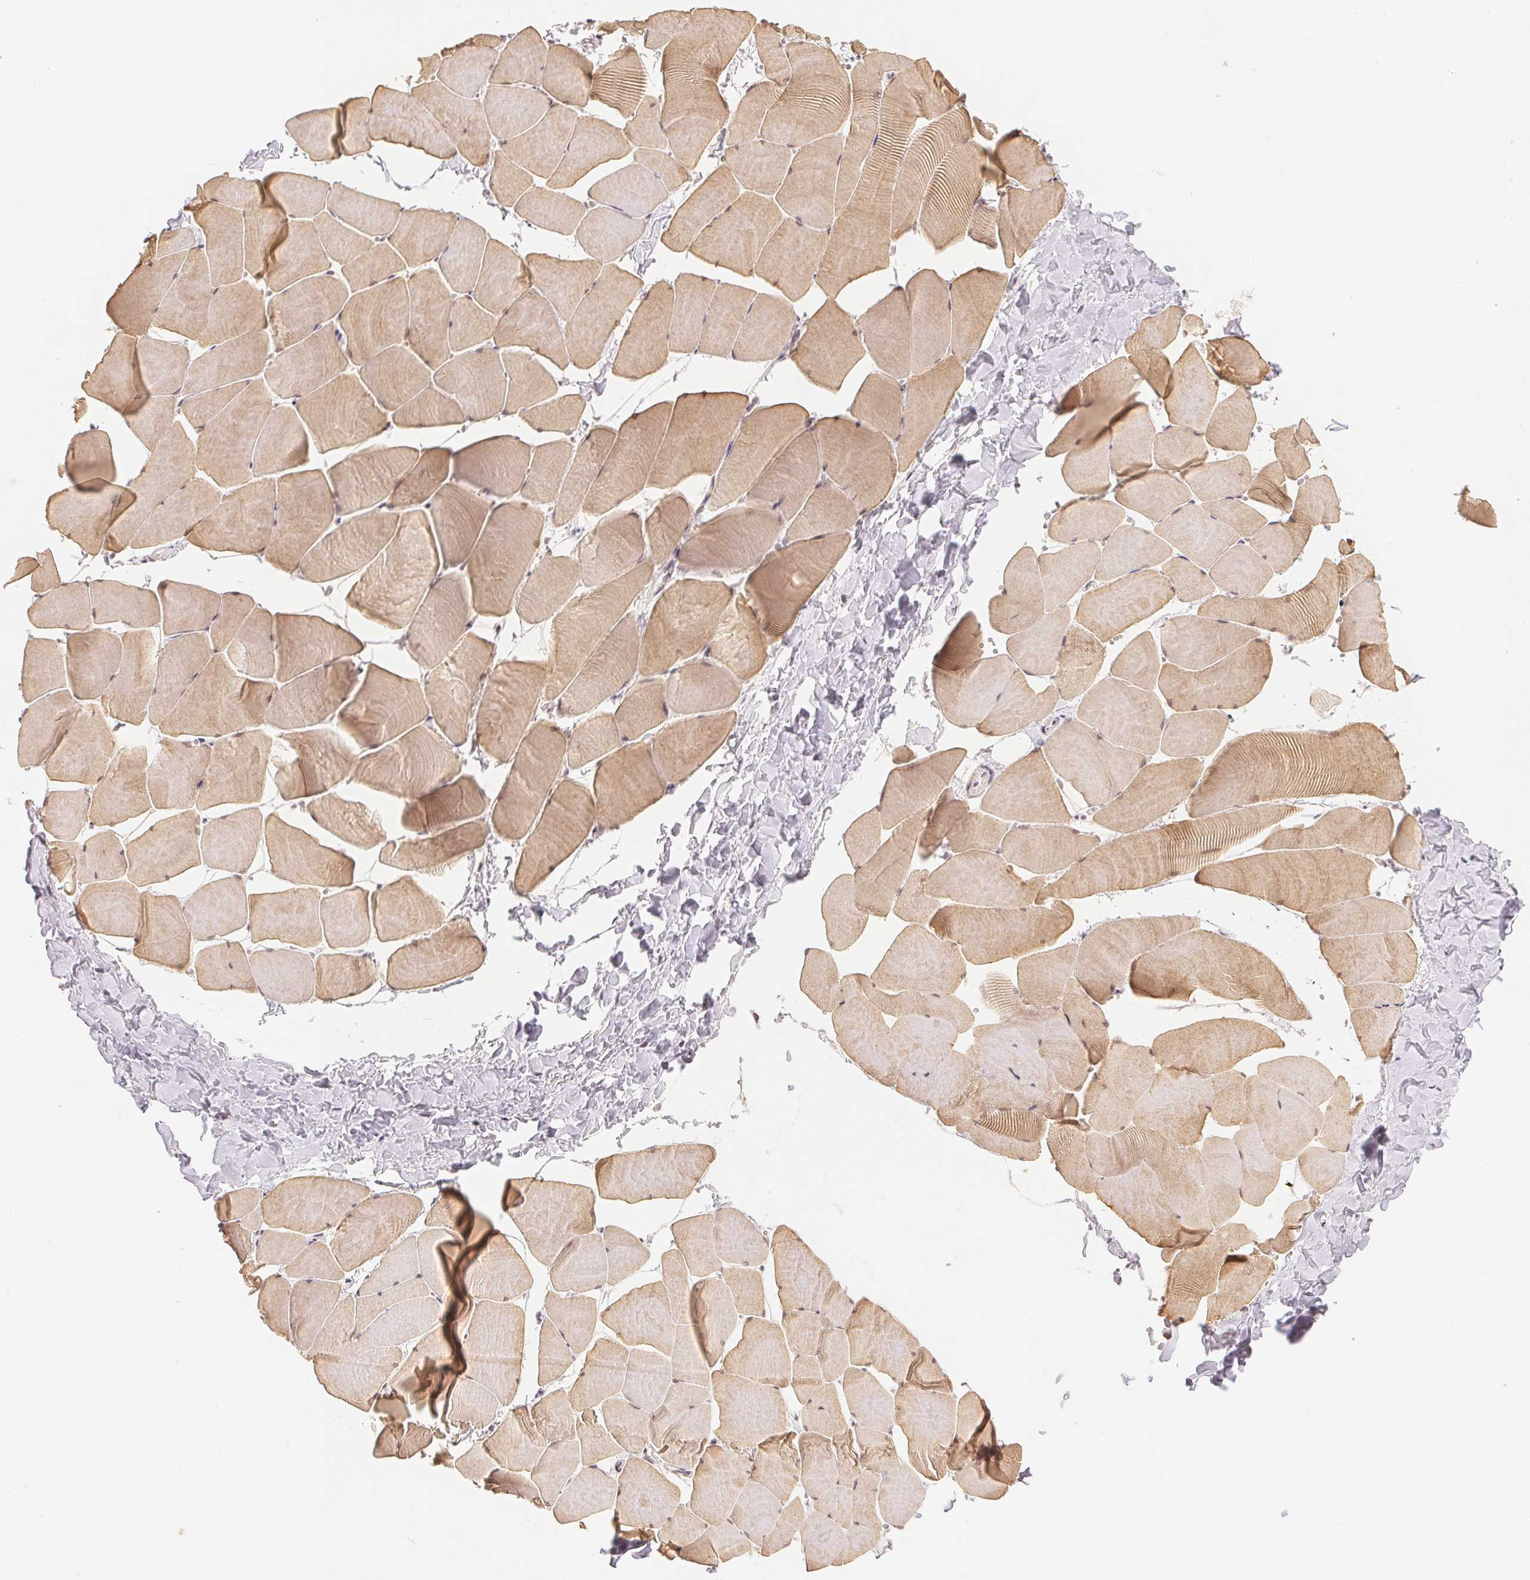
{"staining": {"intensity": "weak", "quantity": ">75%", "location": "cytoplasmic/membranous"}, "tissue": "skeletal muscle", "cell_type": "Myocytes", "image_type": "normal", "snomed": [{"axis": "morphology", "description": "Normal tissue, NOS"}, {"axis": "topography", "description": "Skeletal muscle"}], "caption": "High-magnification brightfield microscopy of benign skeletal muscle stained with DAB (3,3'-diaminobenzidine) (brown) and counterstained with hematoxylin (blue). myocytes exhibit weak cytoplasmic/membranous expression is present in about>75% of cells. Nuclei are stained in blue.", "gene": "DEK", "patient": {"sex": "male", "age": 25}}